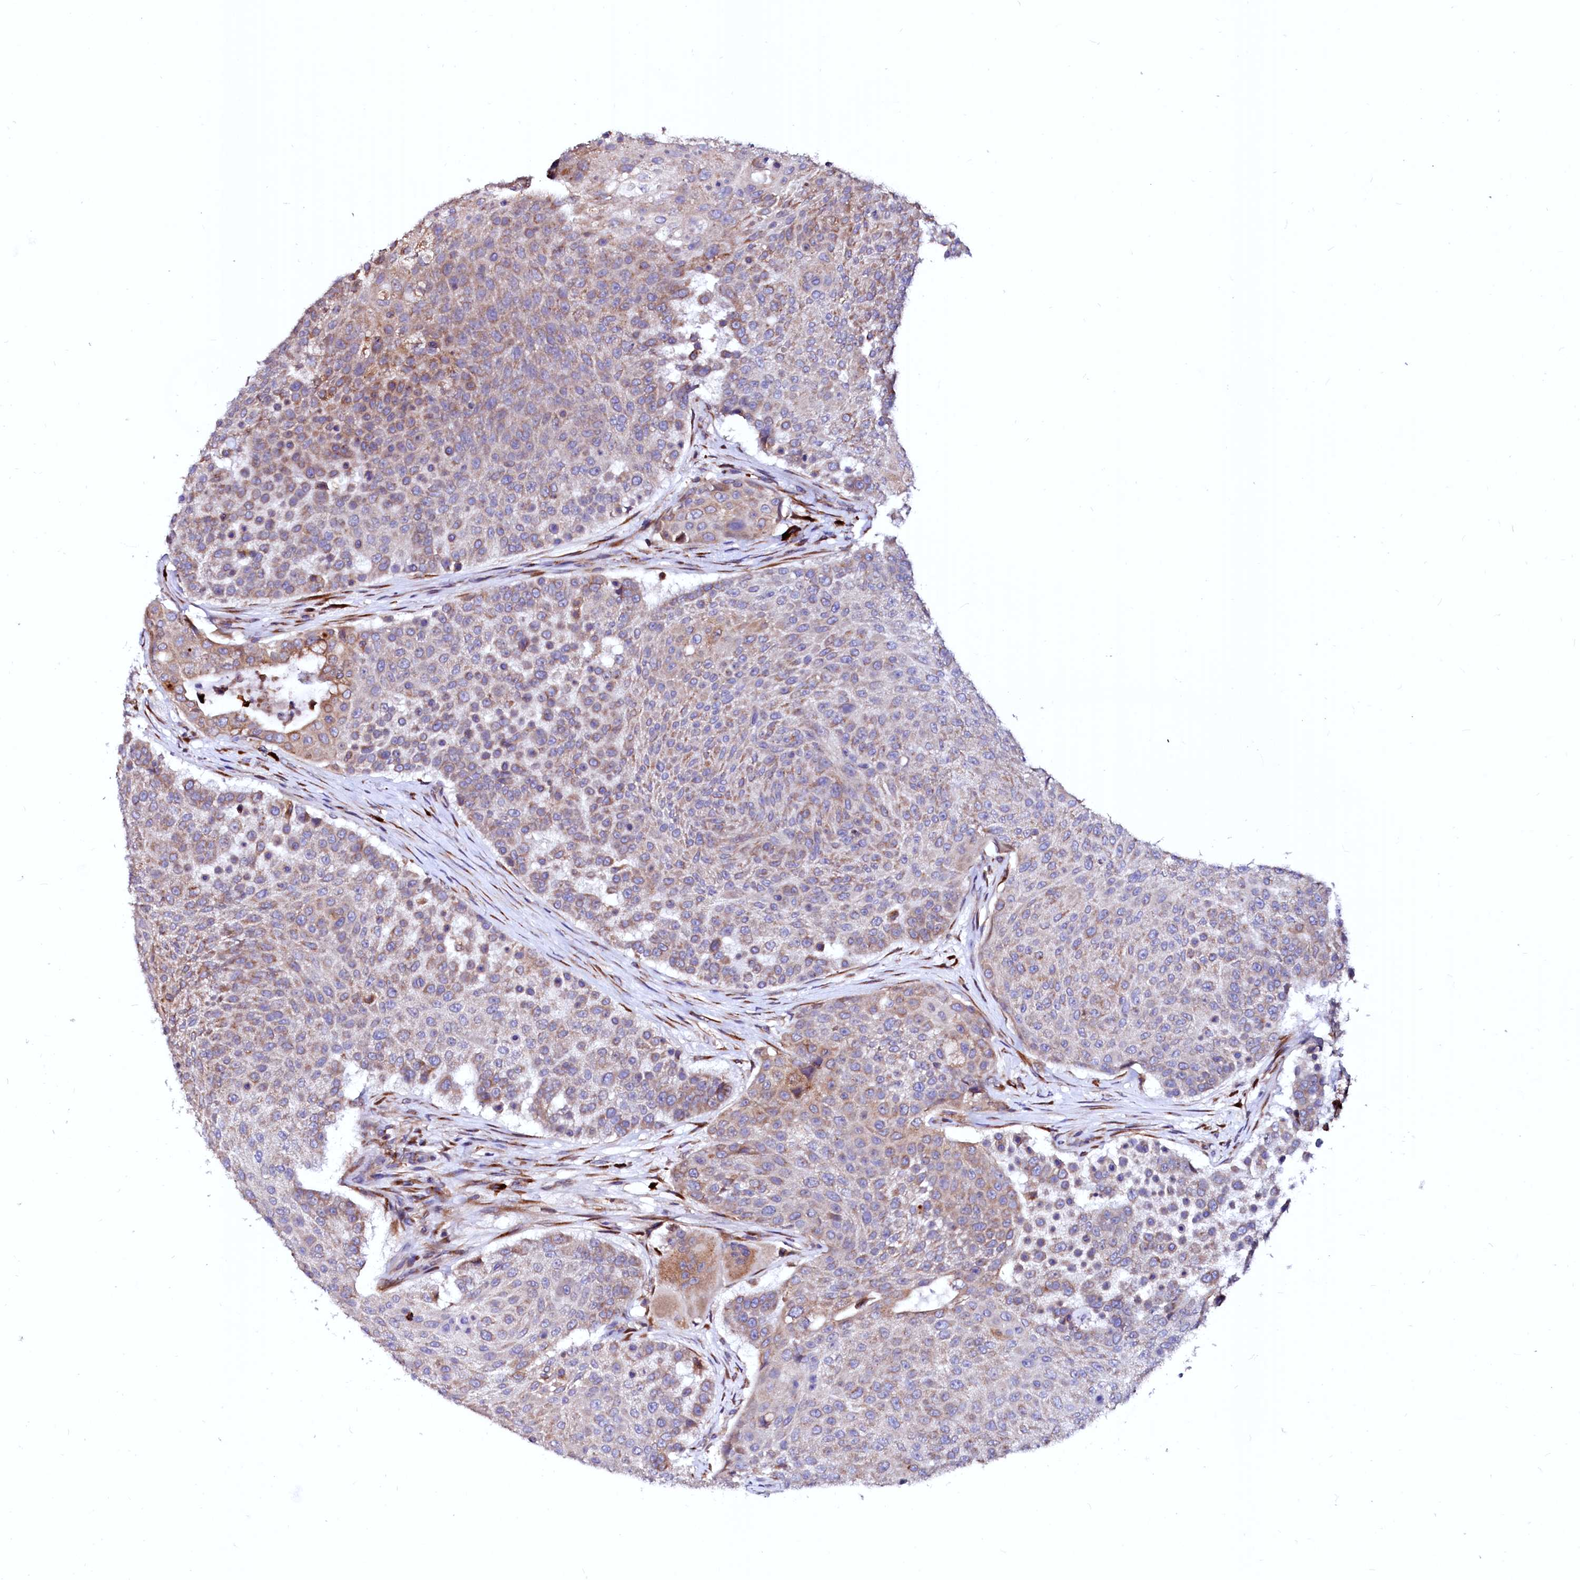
{"staining": {"intensity": "moderate", "quantity": "25%-75%", "location": "cytoplasmic/membranous"}, "tissue": "urothelial cancer", "cell_type": "Tumor cells", "image_type": "cancer", "snomed": [{"axis": "morphology", "description": "Urothelial carcinoma, High grade"}, {"axis": "topography", "description": "Urinary bladder"}], "caption": "Immunohistochemical staining of urothelial cancer reveals moderate cytoplasmic/membranous protein positivity in approximately 25%-75% of tumor cells.", "gene": "LMAN1", "patient": {"sex": "female", "age": 63}}